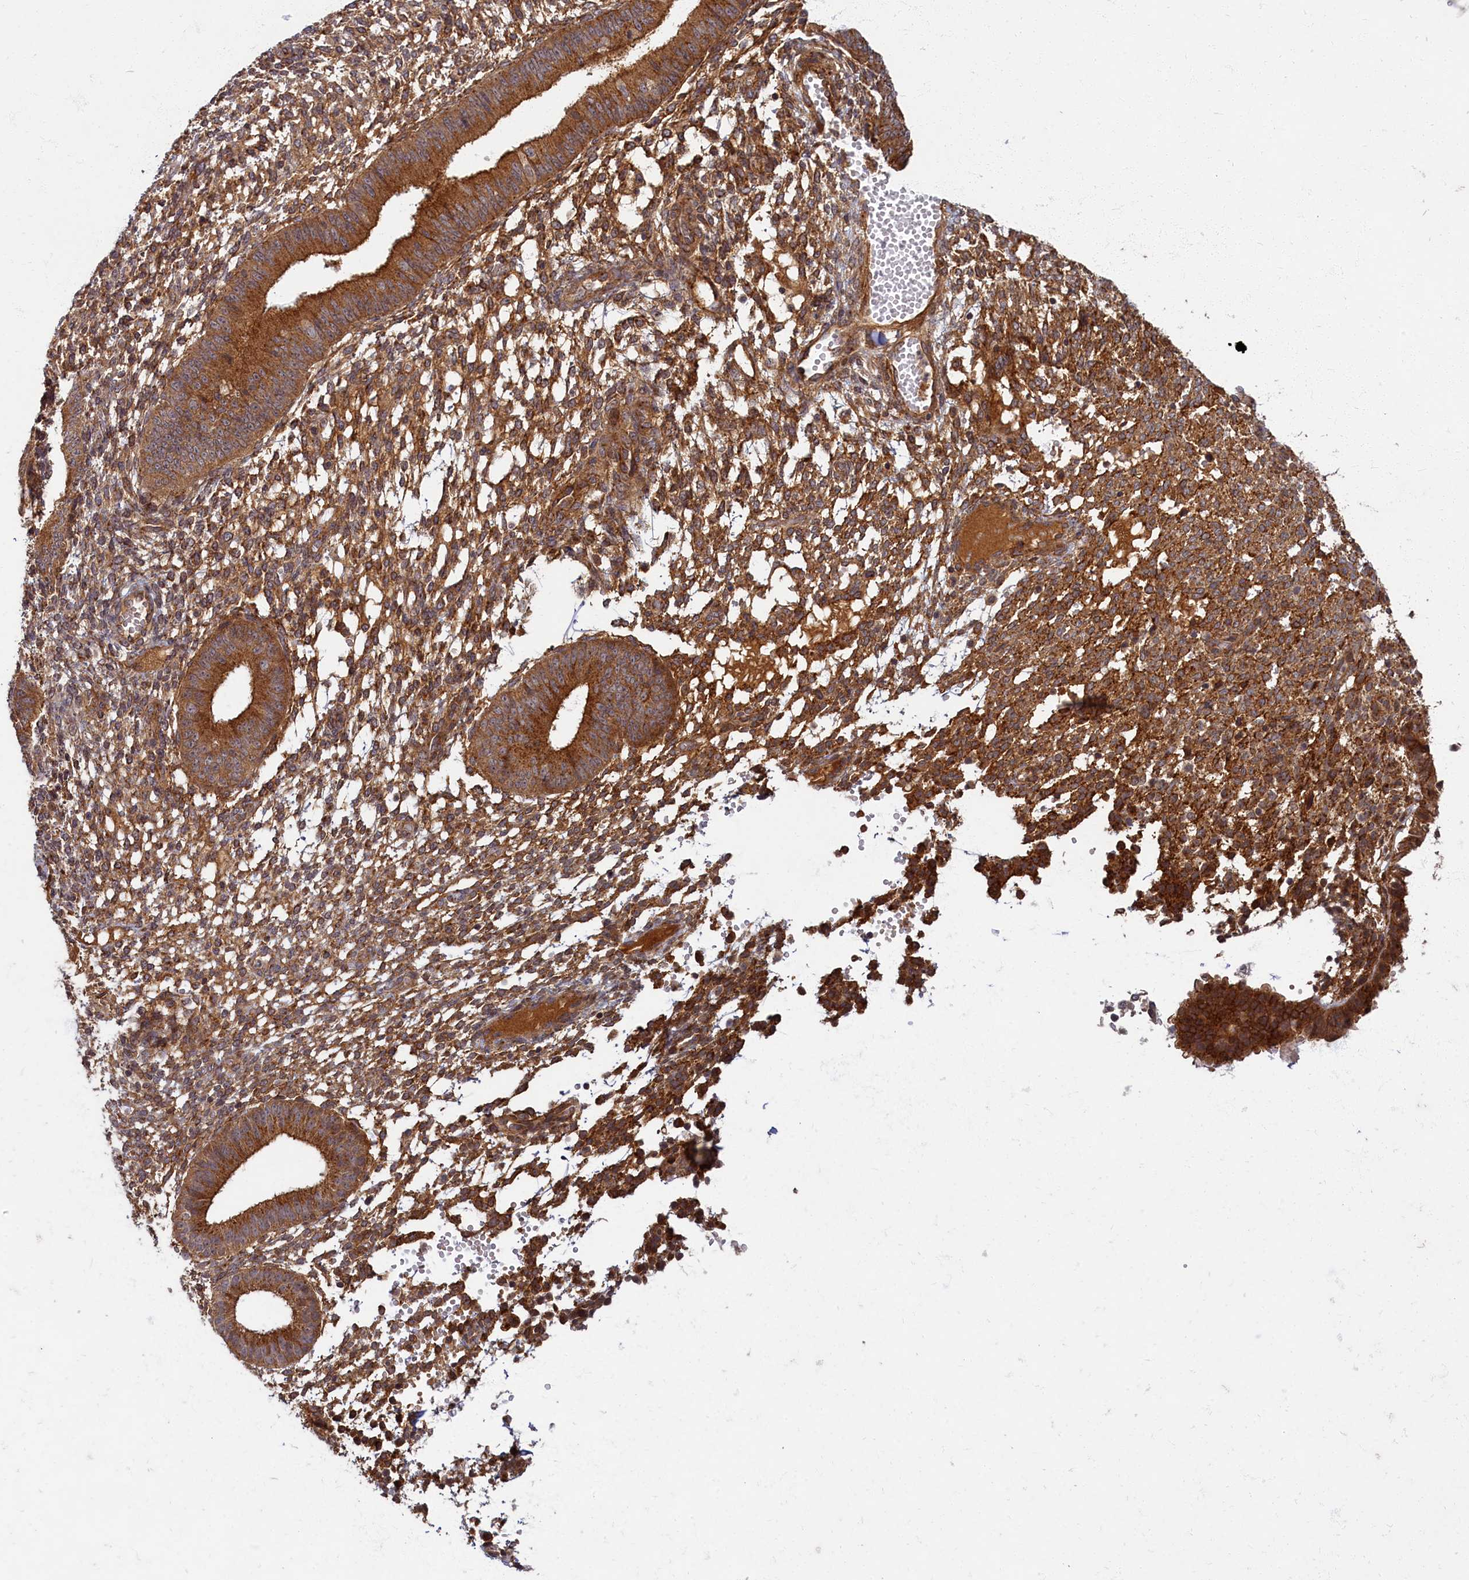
{"staining": {"intensity": "moderate", "quantity": ">75%", "location": "cytoplasmic/membranous"}, "tissue": "endometrium", "cell_type": "Cells in endometrial stroma", "image_type": "normal", "snomed": [{"axis": "morphology", "description": "Normal tissue, NOS"}, {"axis": "topography", "description": "Endometrium"}], "caption": "A brown stain shows moderate cytoplasmic/membranous expression of a protein in cells in endometrial stroma of benign endometrium.", "gene": "BICD1", "patient": {"sex": "female", "age": 49}}